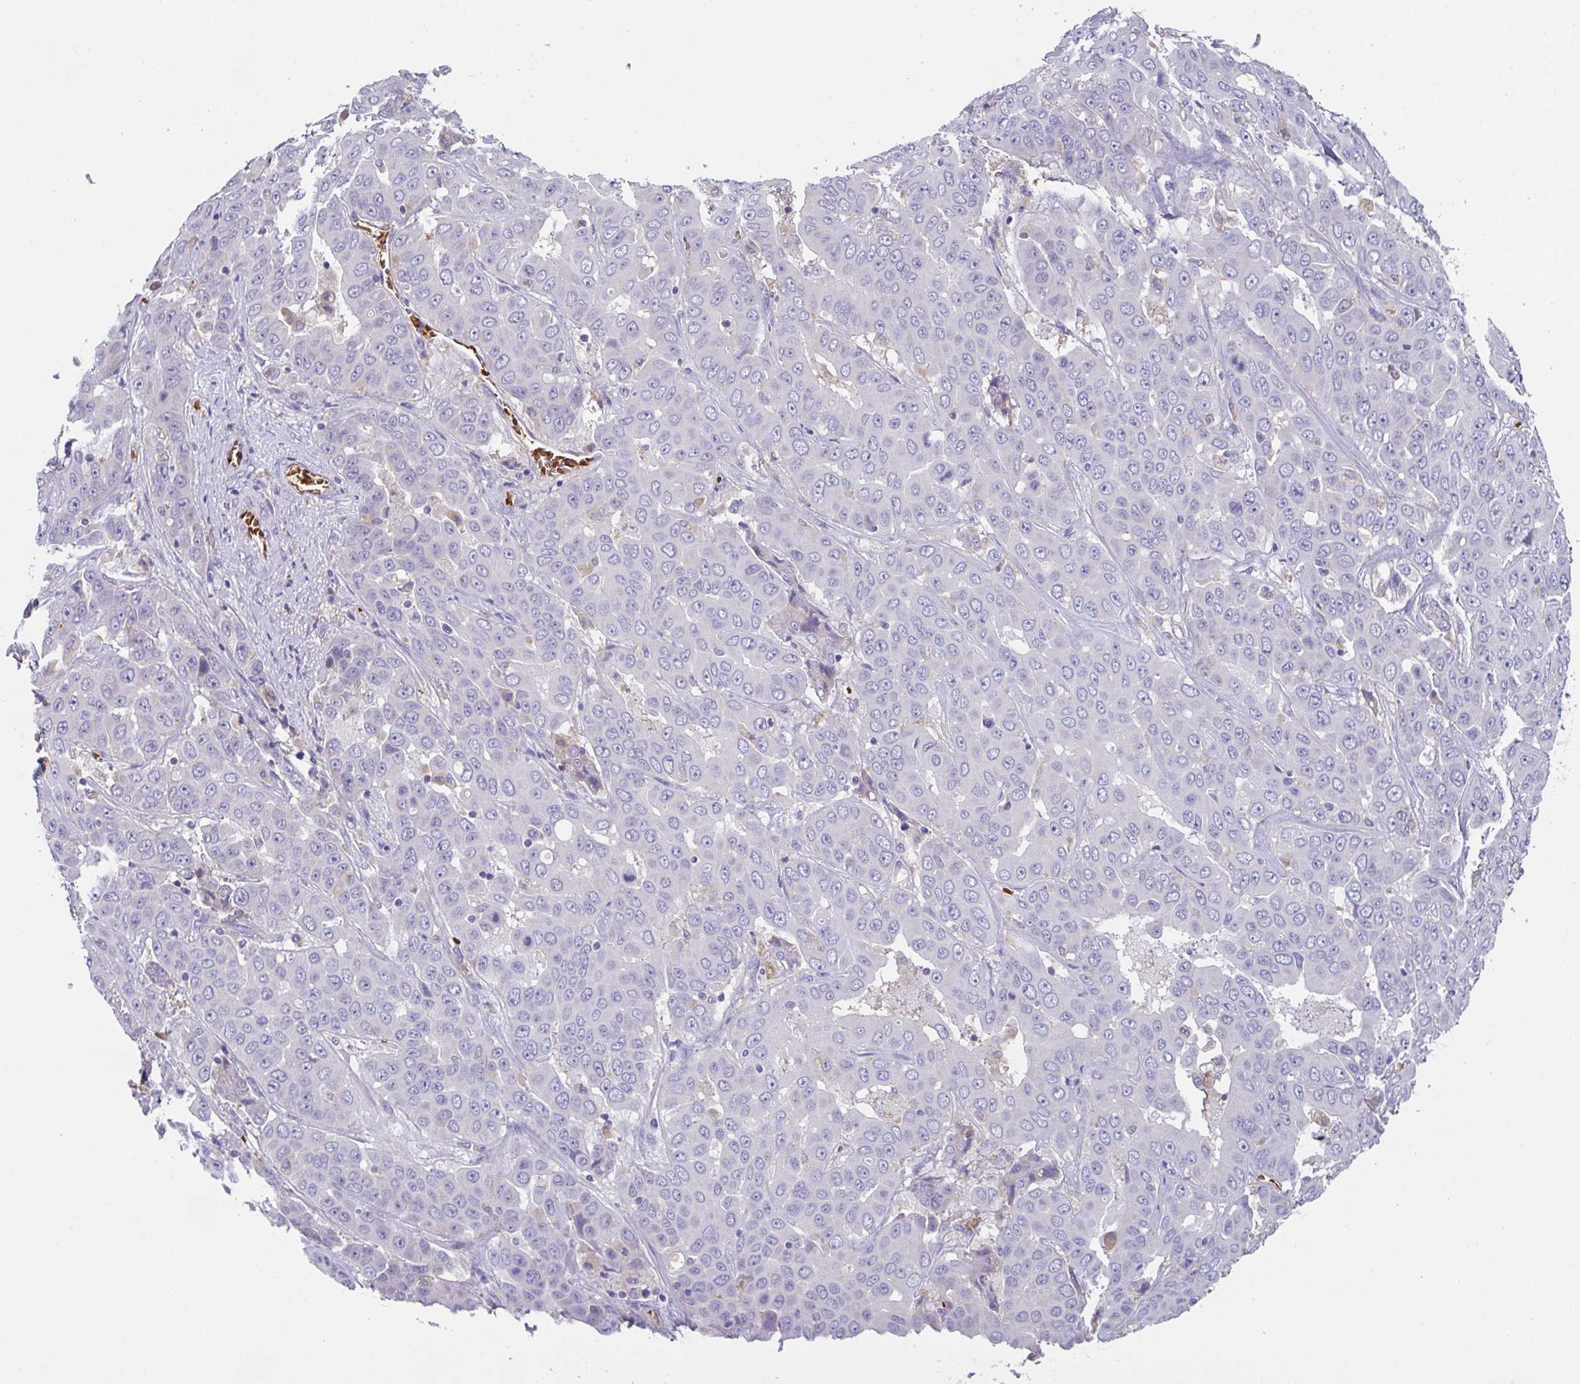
{"staining": {"intensity": "negative", "quantity": "none", "location": "none"}, "tissue": "liver cancer", "cell_type": "Tumor cells", "image_type": "cancer", "snomed": [{"axis": "morphology", "description": "Cholangiocarcinoma"}, {"axis": "topography", "description": "Liver"}], "caption": "This is an IHC histopathology image of human liver cancer (cholangiocarcinoma). There is no staining in tumor cells.", "gene": "TFAP2C", "patient": {"sex": "female", "age": 52}}